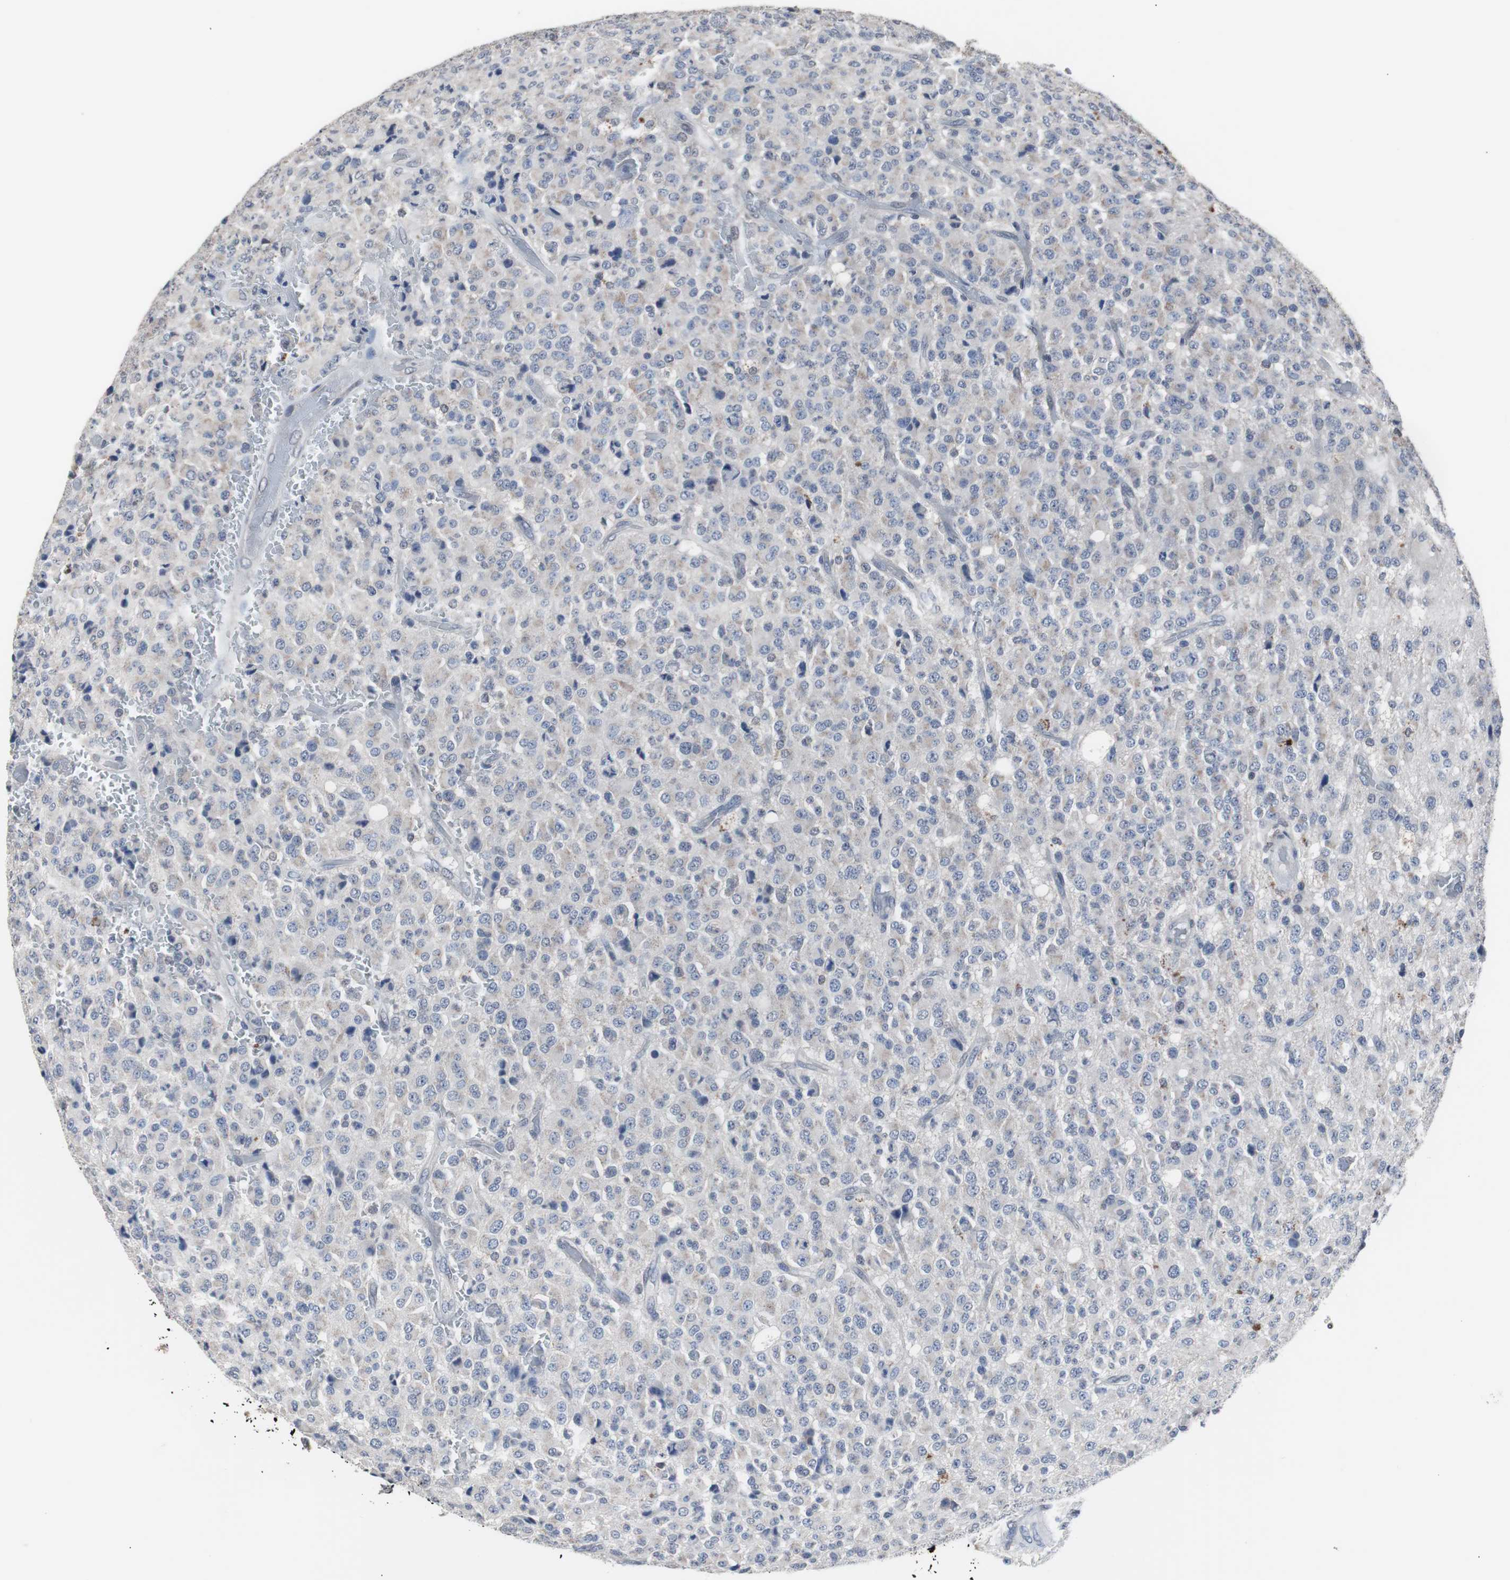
{"staining": {"intensity": "negative", "quantity": "none", "location": "none"}, "tissue": "glioma", "cell_type": "Tumor cells", "image_type": "cancer", "snomed": [{"axis": "morphology", "description": "Glioma, malignant, High grade"}, {"axis": "topography", "description": "pancreas cauda"}], "caption": "Tumor cells show no significant protein staining in glioma.", "gene": "RBM47", "patient": {"sex": "male", "age": 60}}